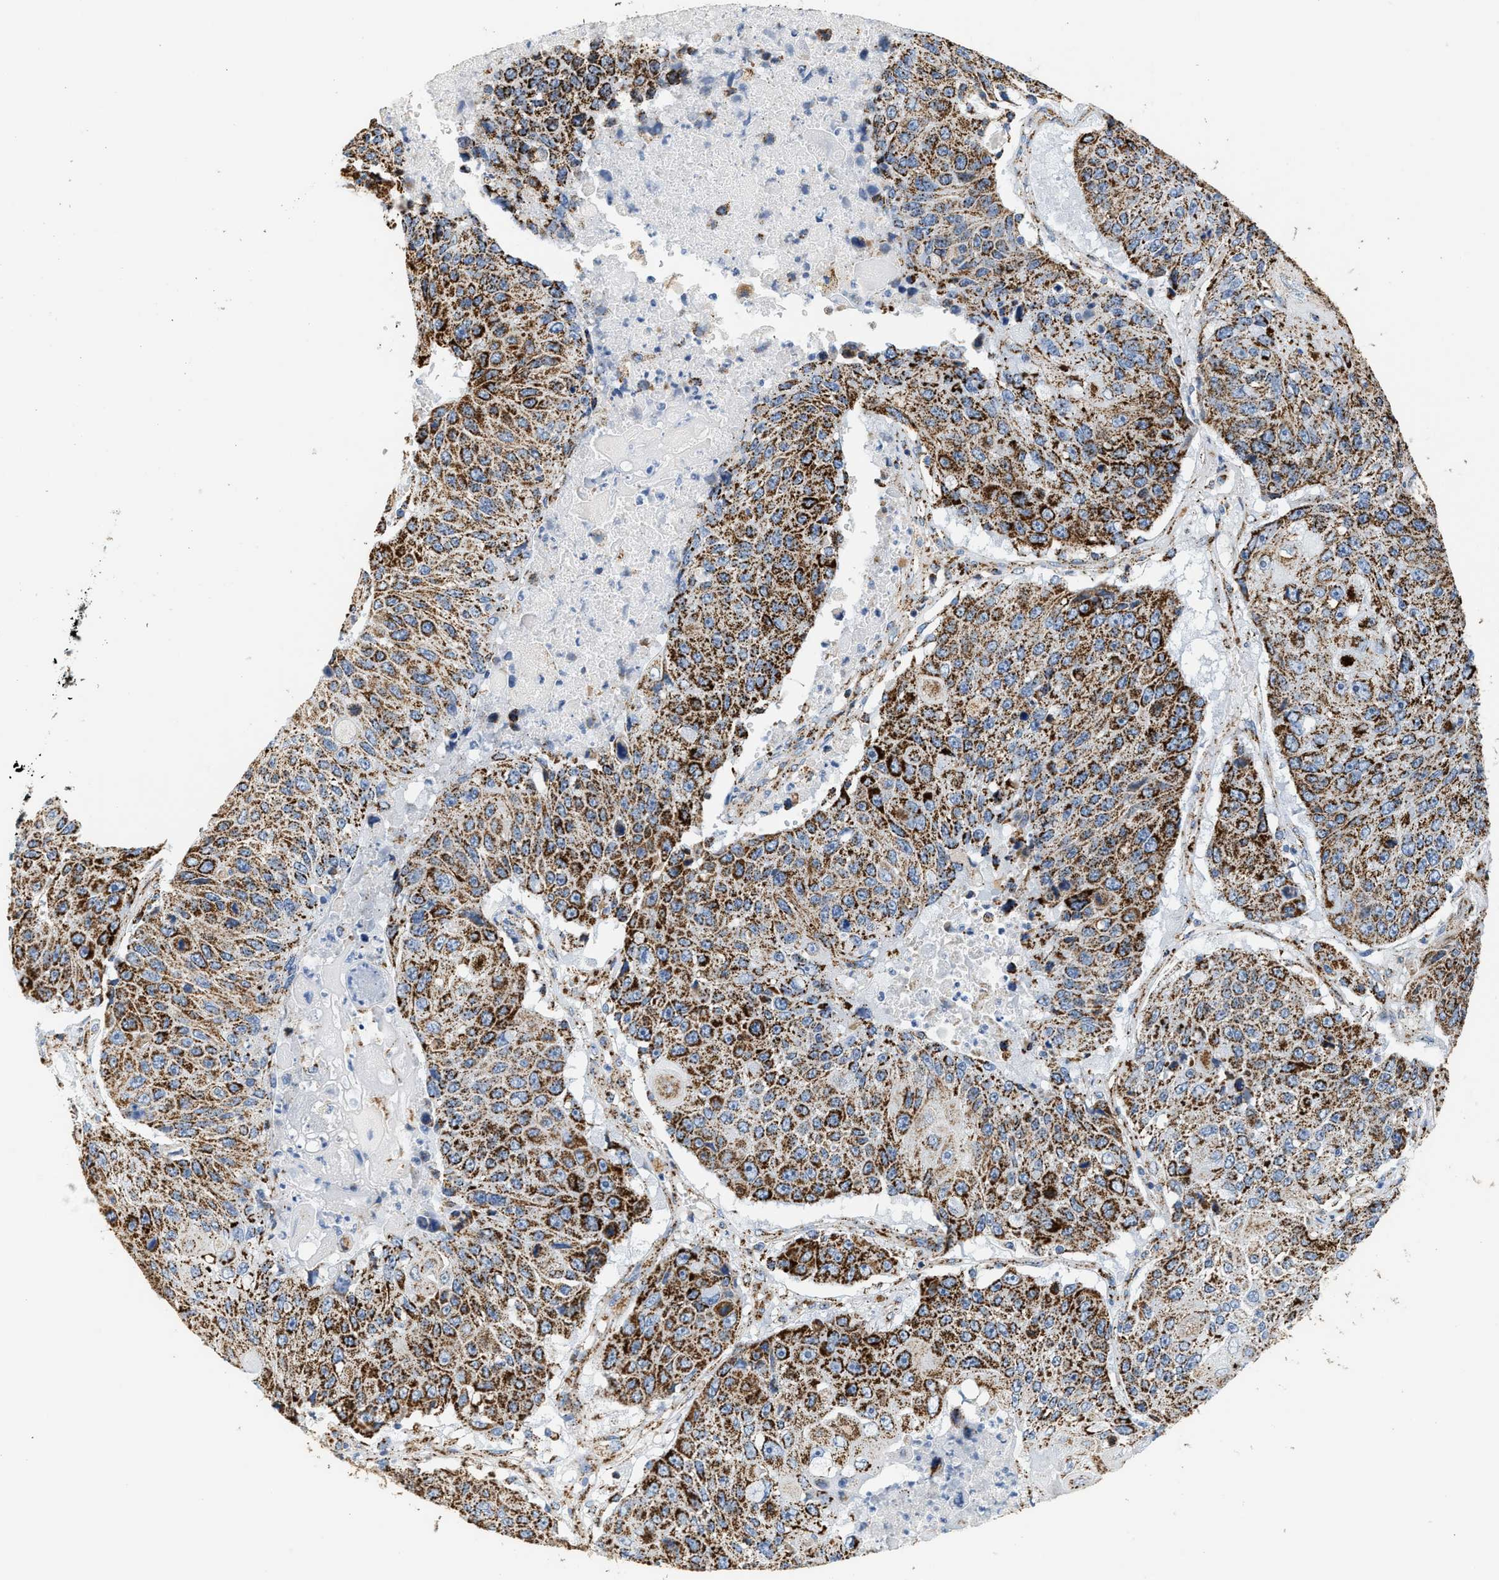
{"staining": {"intensity": "strong", "quantity": ">75%", "location": "cytoplasmic/membranous"}, "tissue": "lung cancer", "cell_type": "Tumor cells", "image_type": "cancer", "snomed": [{"axis": "morphology", "description": "Squamous cell carcinoma, NOS"}, {"axis": "topography", "description": "Lung"}], "caption": "This is a histology image of immunohistochemistry (IHC) staining of lung cancer (squamous cell carcinoma), which shows strong positivity in the cytoplasmic/membranous of tumor cells.", "gene": "SHMT2", "patient": {"sex": "male", "age": 61}}